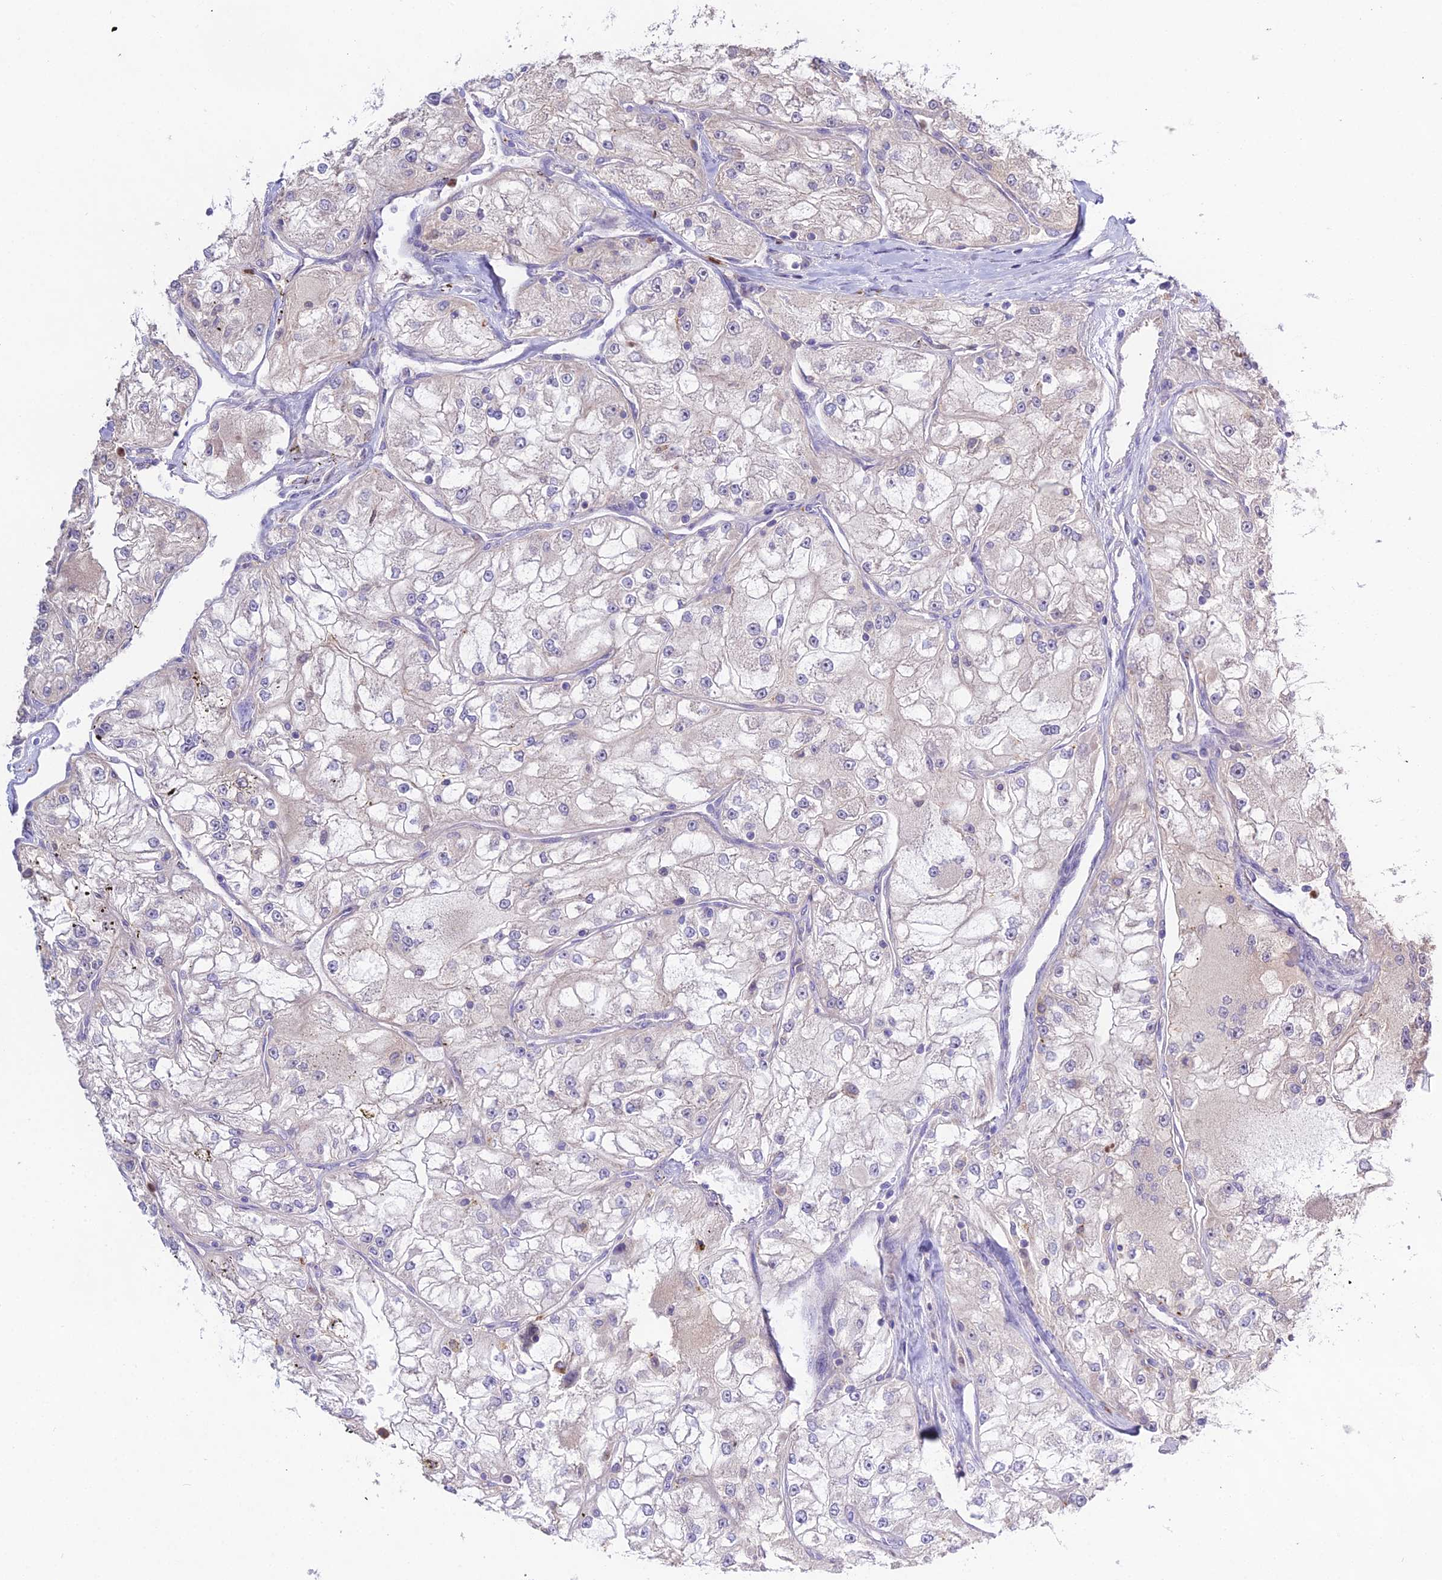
{"staining": {"intensity": "weak", "quantity": "<25%", "location": "cytoplasmic/membranous"}, "tissue": "renal cancer", "cell_type": "Tumor cells", "image_type": "cancer", "snomed": [{"axis": "morphology", "description": "Adenocarcinoma, NOS"}, {"axis": "topography", "description": "Kidney"}], "caption": "High magnification brightfield microscopy of adenocarcinoma (renal) stained with DAB (brown) and counterstained with hematoxylin (blue): tumor cells show no significant staining.", "gene": "EID2", "patient": {"sex": "female", "age": 72}}